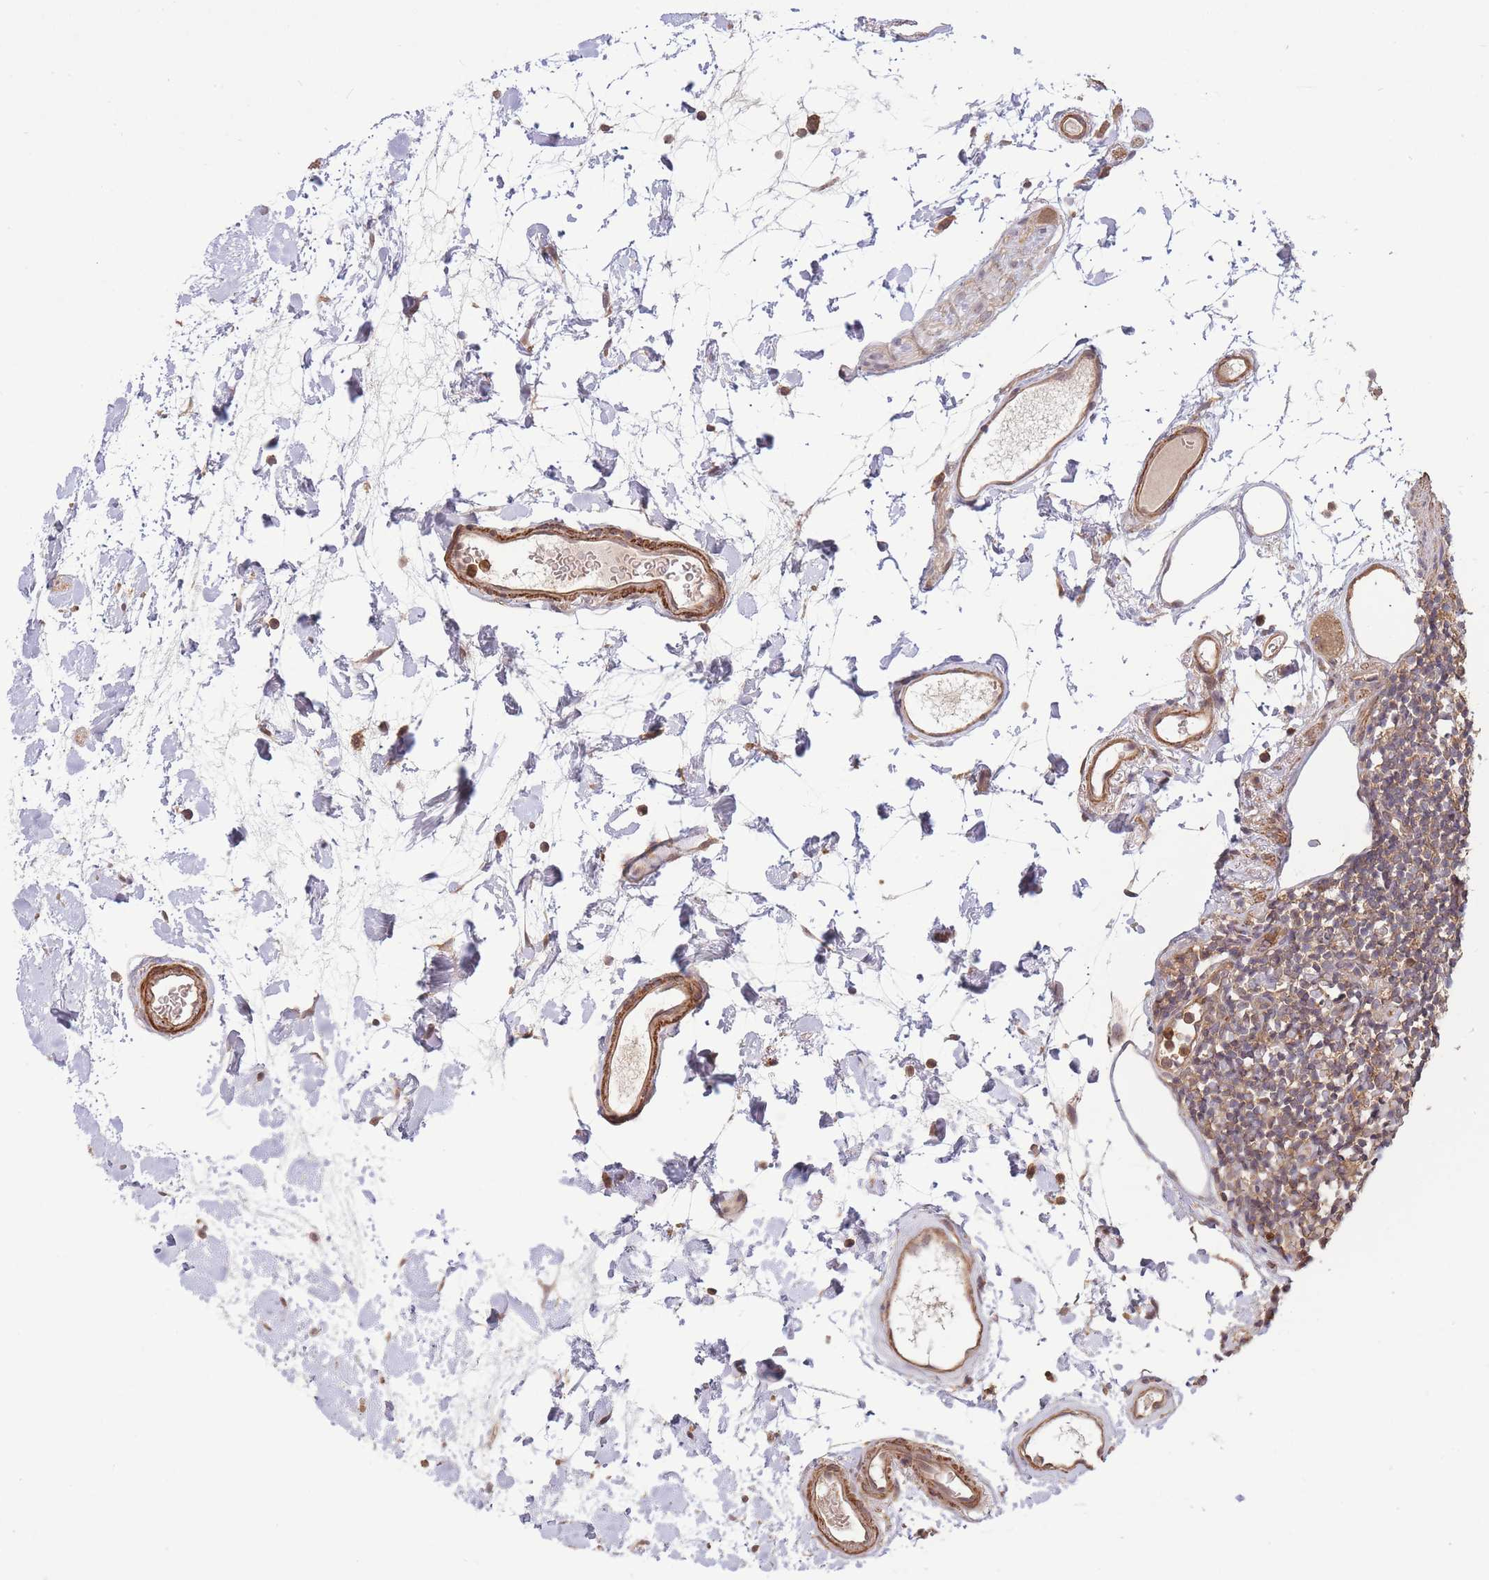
{"staining": {"intensity": "moderate", "quantity": ">75%", "location": "cytoplasmic/membranous"}, "tissue": "colon", "cell_type": "Endothelial cells", "image_type": "normal", "snomed": [{"axis": "morphology", "description": "Normal tissue, NOS"}, {"axis": "topography", "description": "Colon"}], "caption": "Immunohistochemistry (IHC) photomicrograph of unremarkable colon: human colon stained using immunohistochemistry reveals medium levels of moderate protein expression localized specifically in the cytoplasmic/membranous of endothelial cells, appearing as a cytoplasmic/membranous brown color.", "gene": "ZNF304", "patient": {"sex": "female", "age": 84}}